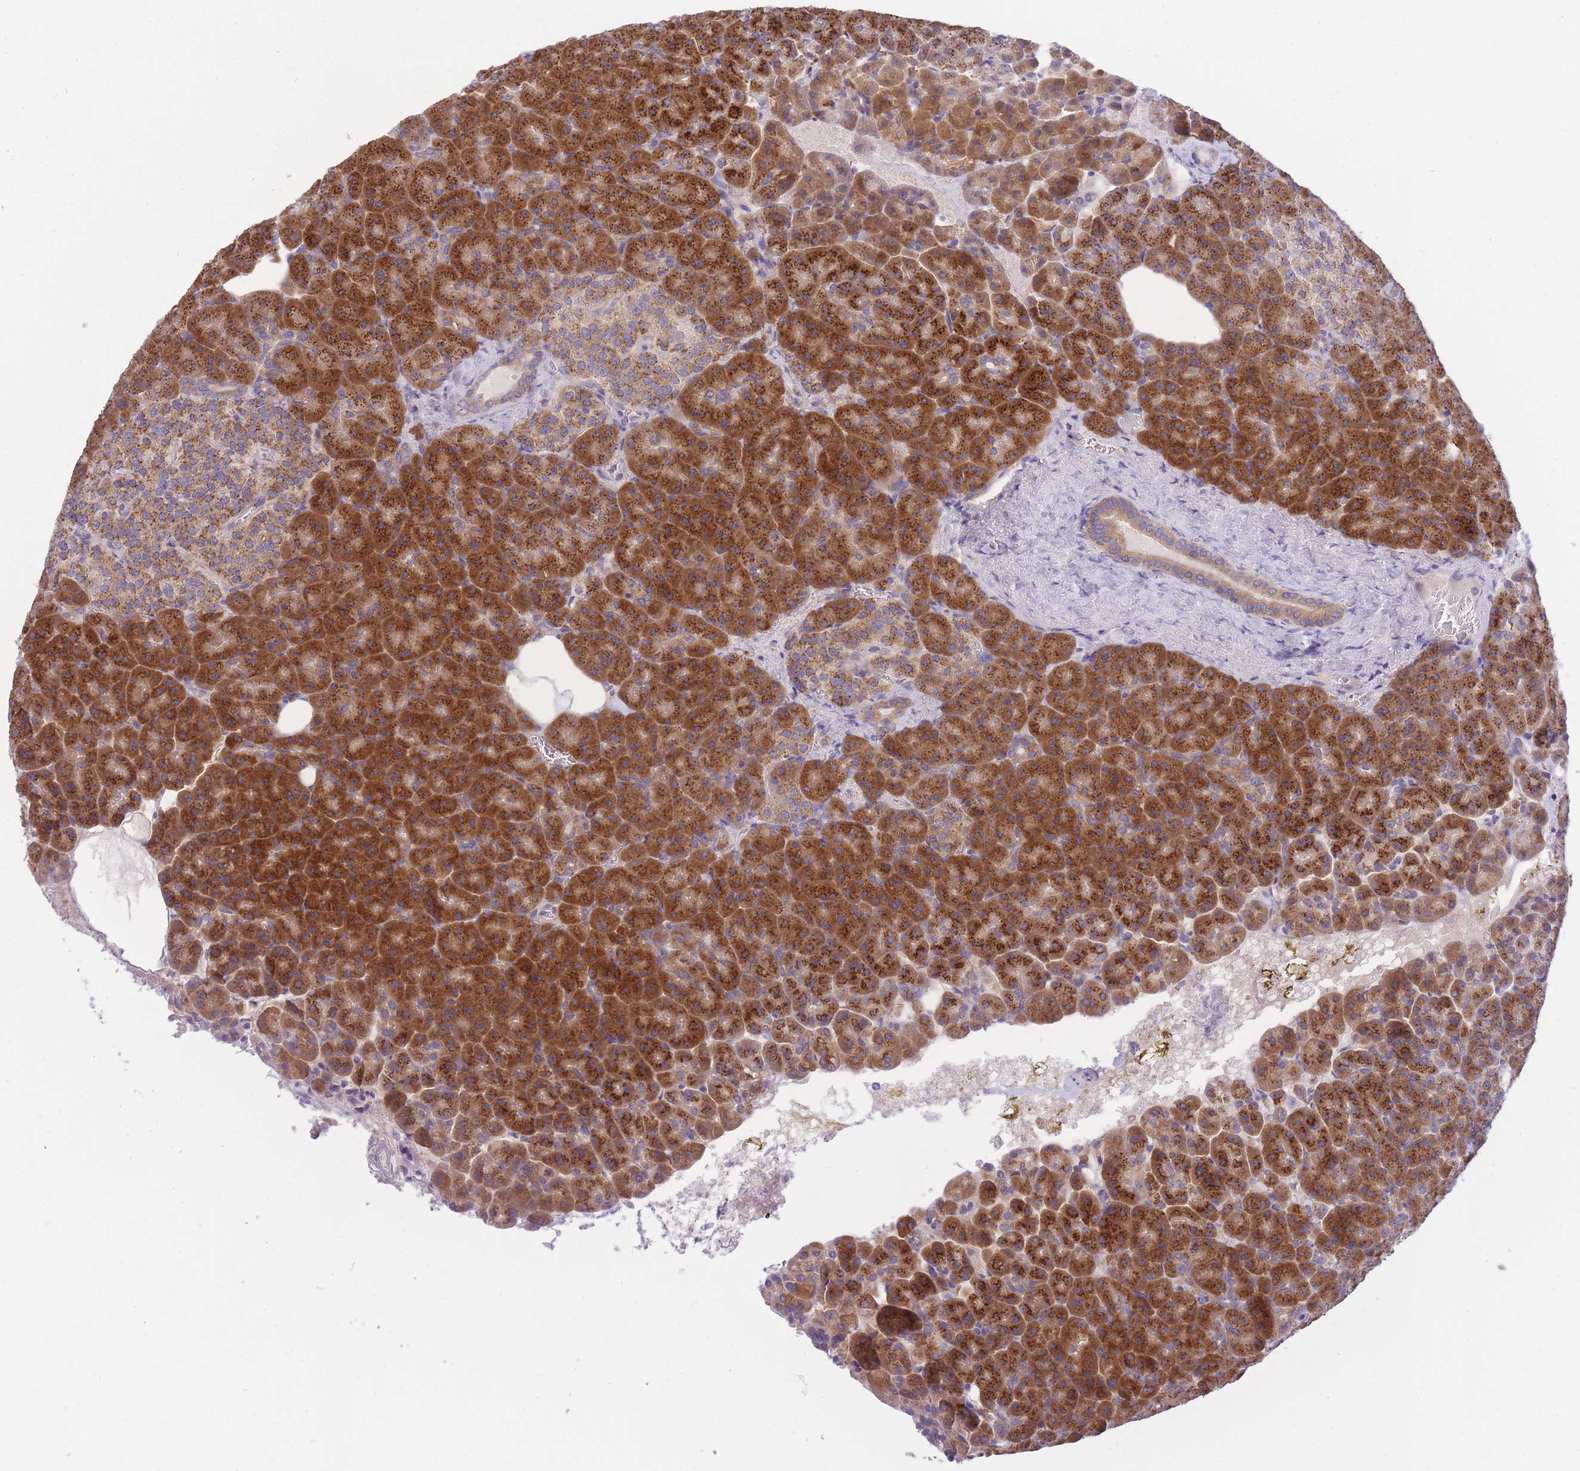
{"staining": {"intensity": "strong", "quantity": ">75%", "location": "cytoplasmic/membranous"}, "tissue": "pancreas", "cell_type": "Exocrine glandular cells", "image_type": "normal", "snomed": [{"axis": "morphology", "description": "Normal tissue, NOS"}, {"axis": "topography", "description": "Pancreas"}], "caption": "IHC (DAB) staining of benign human pancreas reveals strong cytoplasmic/membranous protein expression in about >75% of exocrine glandular cells.", "gene": "COPG1", "patient": {"sex": "female", "age": 74}}